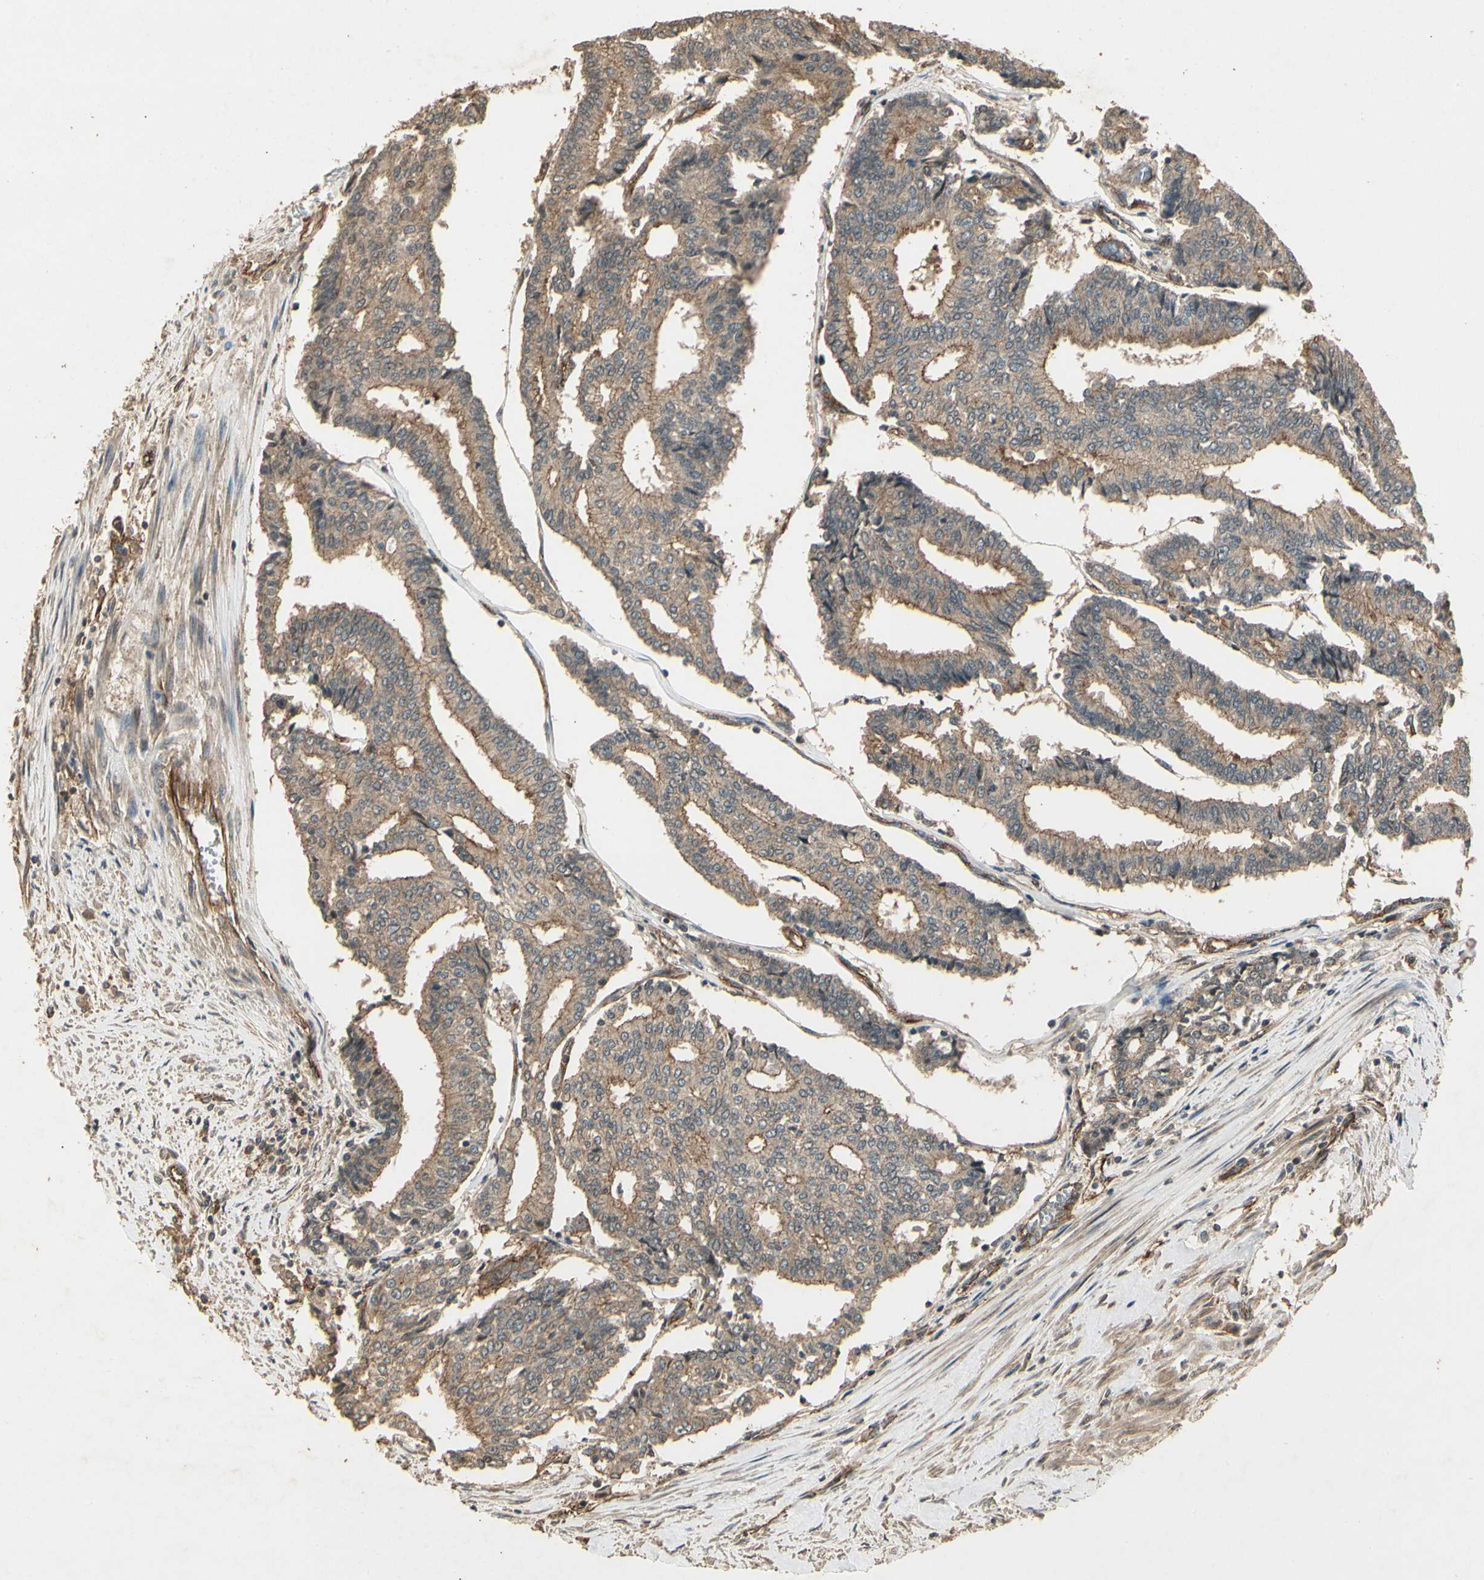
{"staining": {"intensity": "weak", "quantity": ">75%", "location": "cytoplasmic/membranous"}, "tissue": "prostate cancer", "cell_type": "Tumor cells", "image_type": "cancer", "snomed": [{"axis": "morphology", "description": "Adenocarcinoma, High grade"}, {"axis": "topography", "description": "Prostate"}], "caption": "Tumor cells show weak cytoplasmic/membranous positivity in about >75% of cells in prostate high-grade adenocarcinoma.", "gene": "RNF180", "patient": {"sex": "male", "age": 55}}